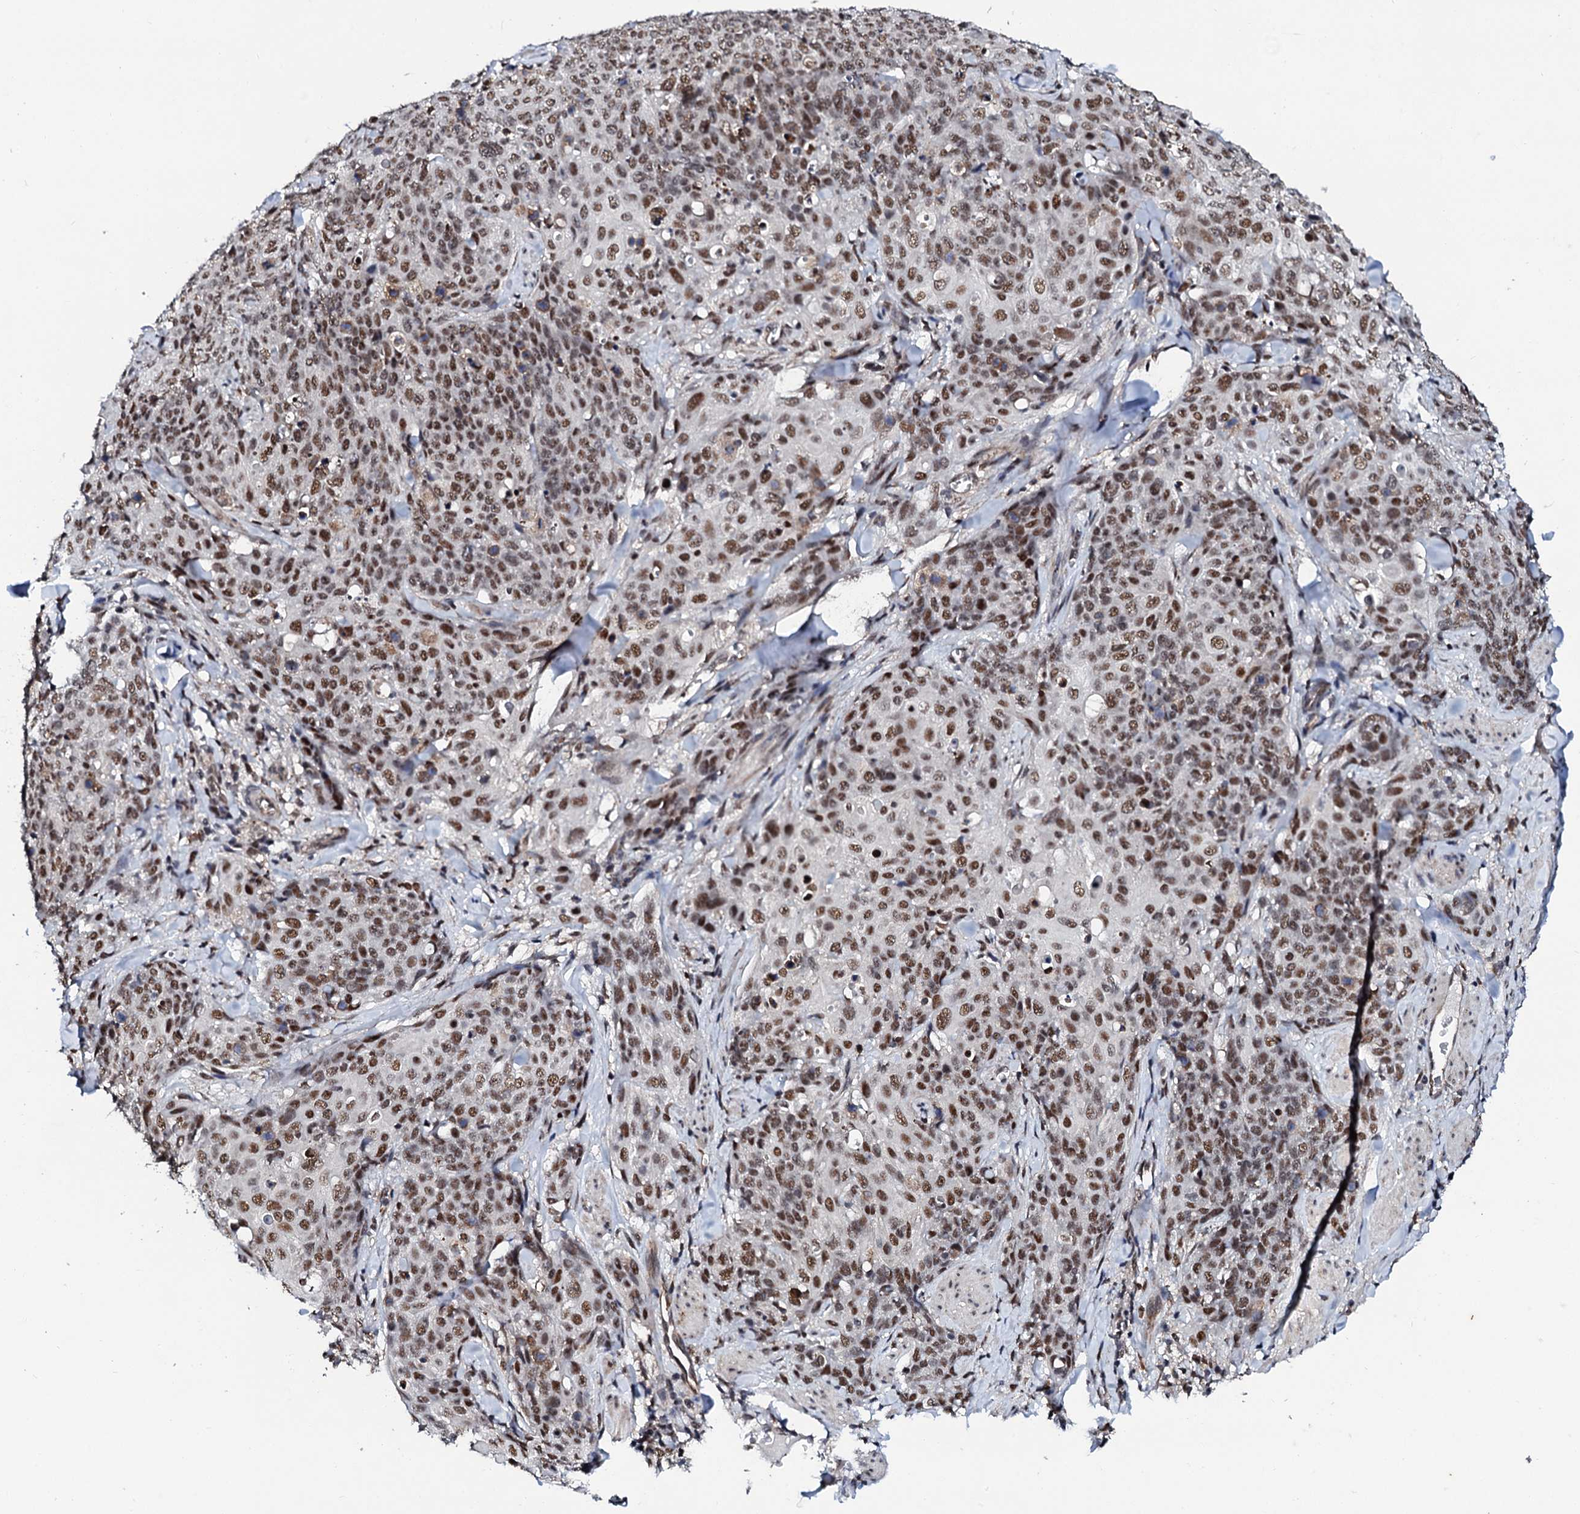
{"staining": {"intensity": "moderate", "quantity": ">75%", "location": "nuclear"}, "tissue": "skin cancer", "cell_type": "Tumor cells", "image_type": "cancer", "snomed": [{"axis": "morphology", "description": "Squamous cell carcinoma, NOS"}, {"axis": "topography", "description": "Skin"}, {"axis": "topography", "description": "Vulva"}], "caption": "Skin squamous cell carcinoma was stained to show a protein in brown. There is medium levels of moderate nuclear expression in approximately >75% of tumor cells.", "gene": "CSTF3", "patient": {"sex": "female", "age": 85}}